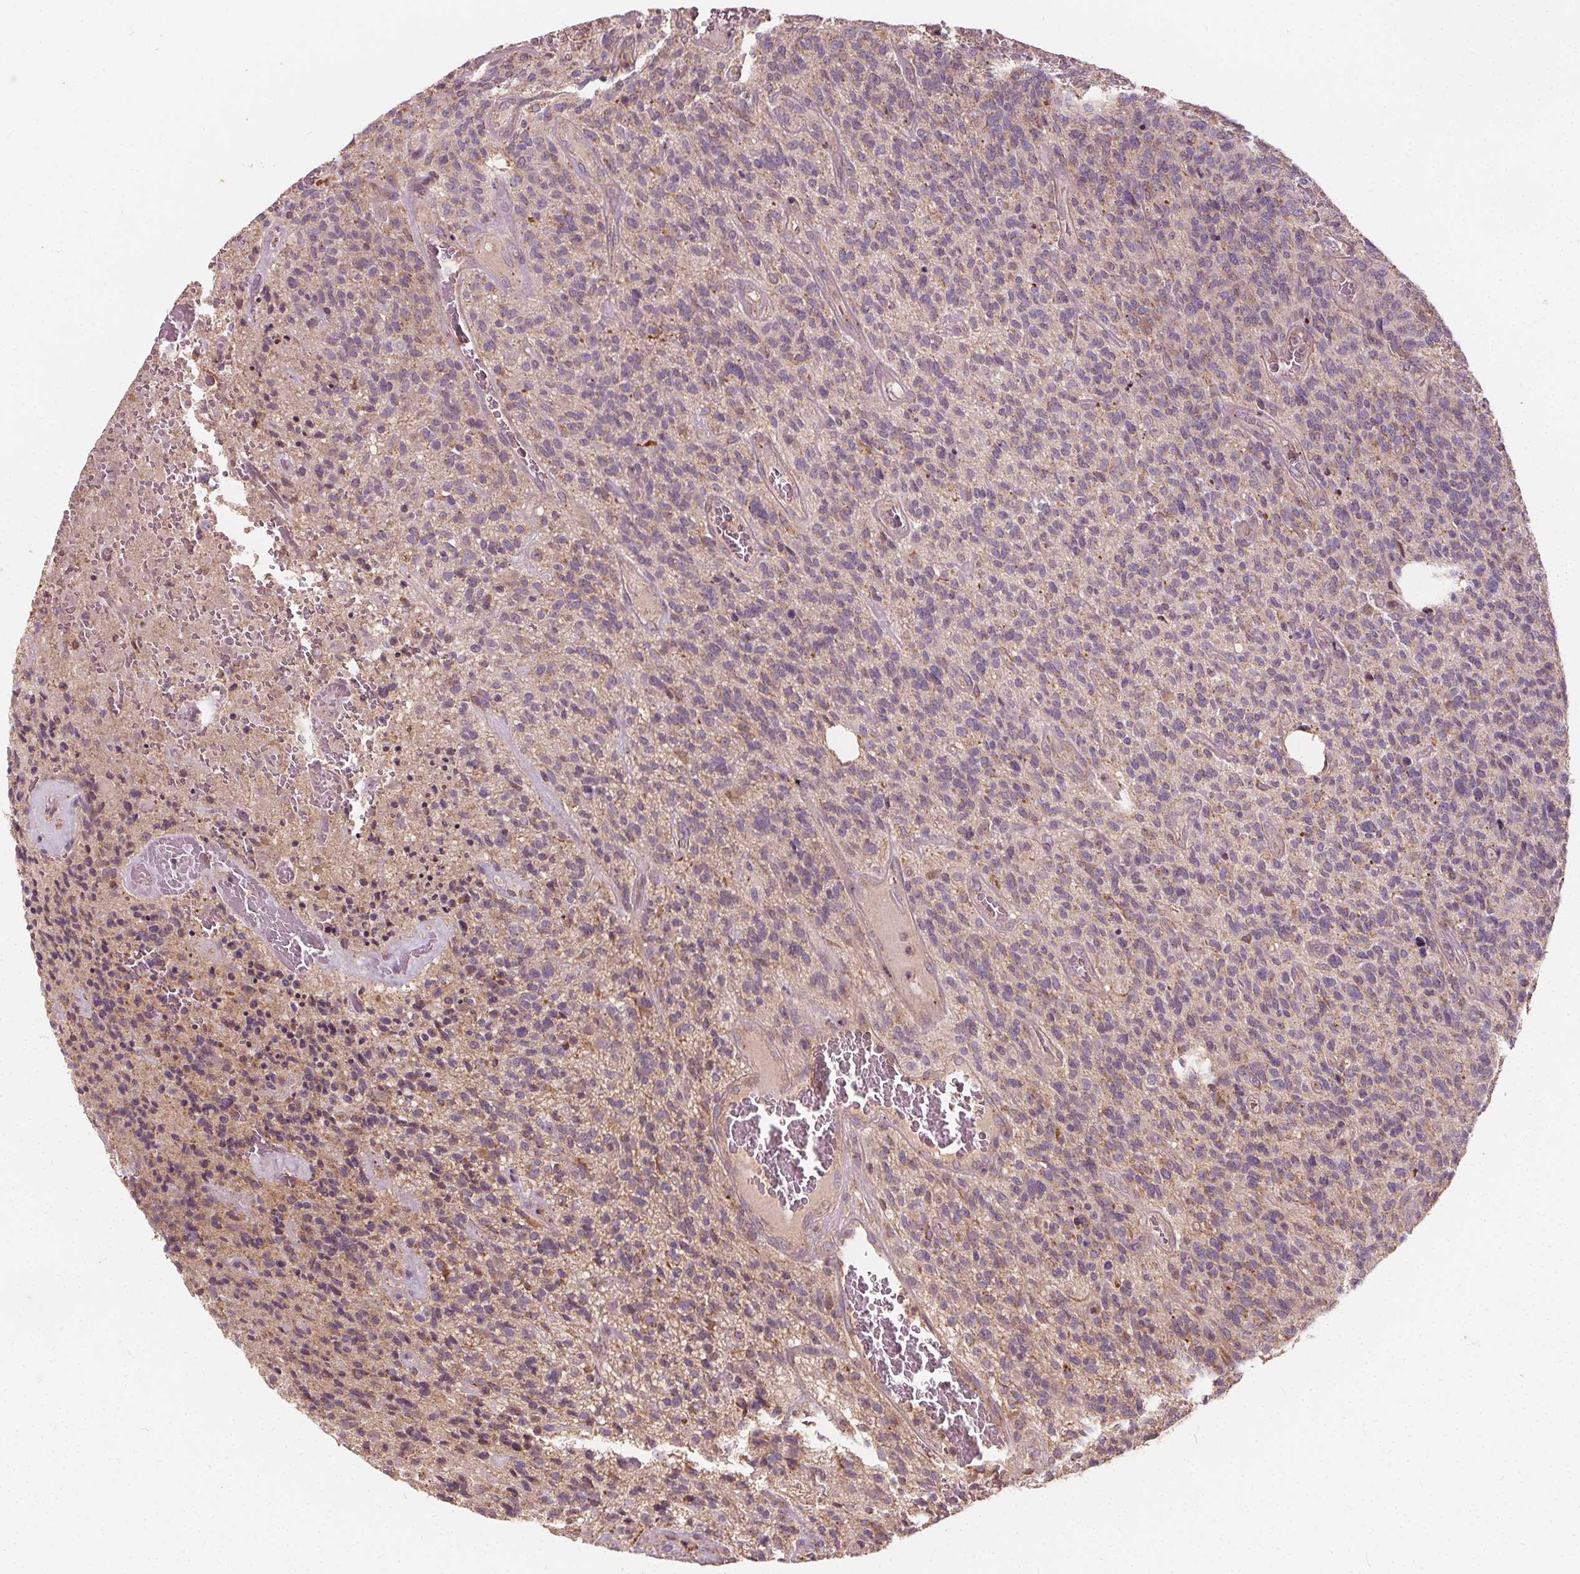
{"staining": {"intensity": "moderate", "quantity": "<25%", "location": "cytoplasmic/membranous"}, "tissue": "glioma", "cell_type": "Tumor cells", "image_type": "cancer", "snomed": [{"axis": "morphology", "description": "Glioma, malignant, High grade"}, {"axis": "topography", "description": "Brain"}], "caption": "A histopathology image of malignant glioma (high-grade) stained for a protein reveals moderate cytoplasmic/membranous brown staining in tumor cells.", "gene": "ORAI2", "patient": {"sex": "male", "age": 76}}